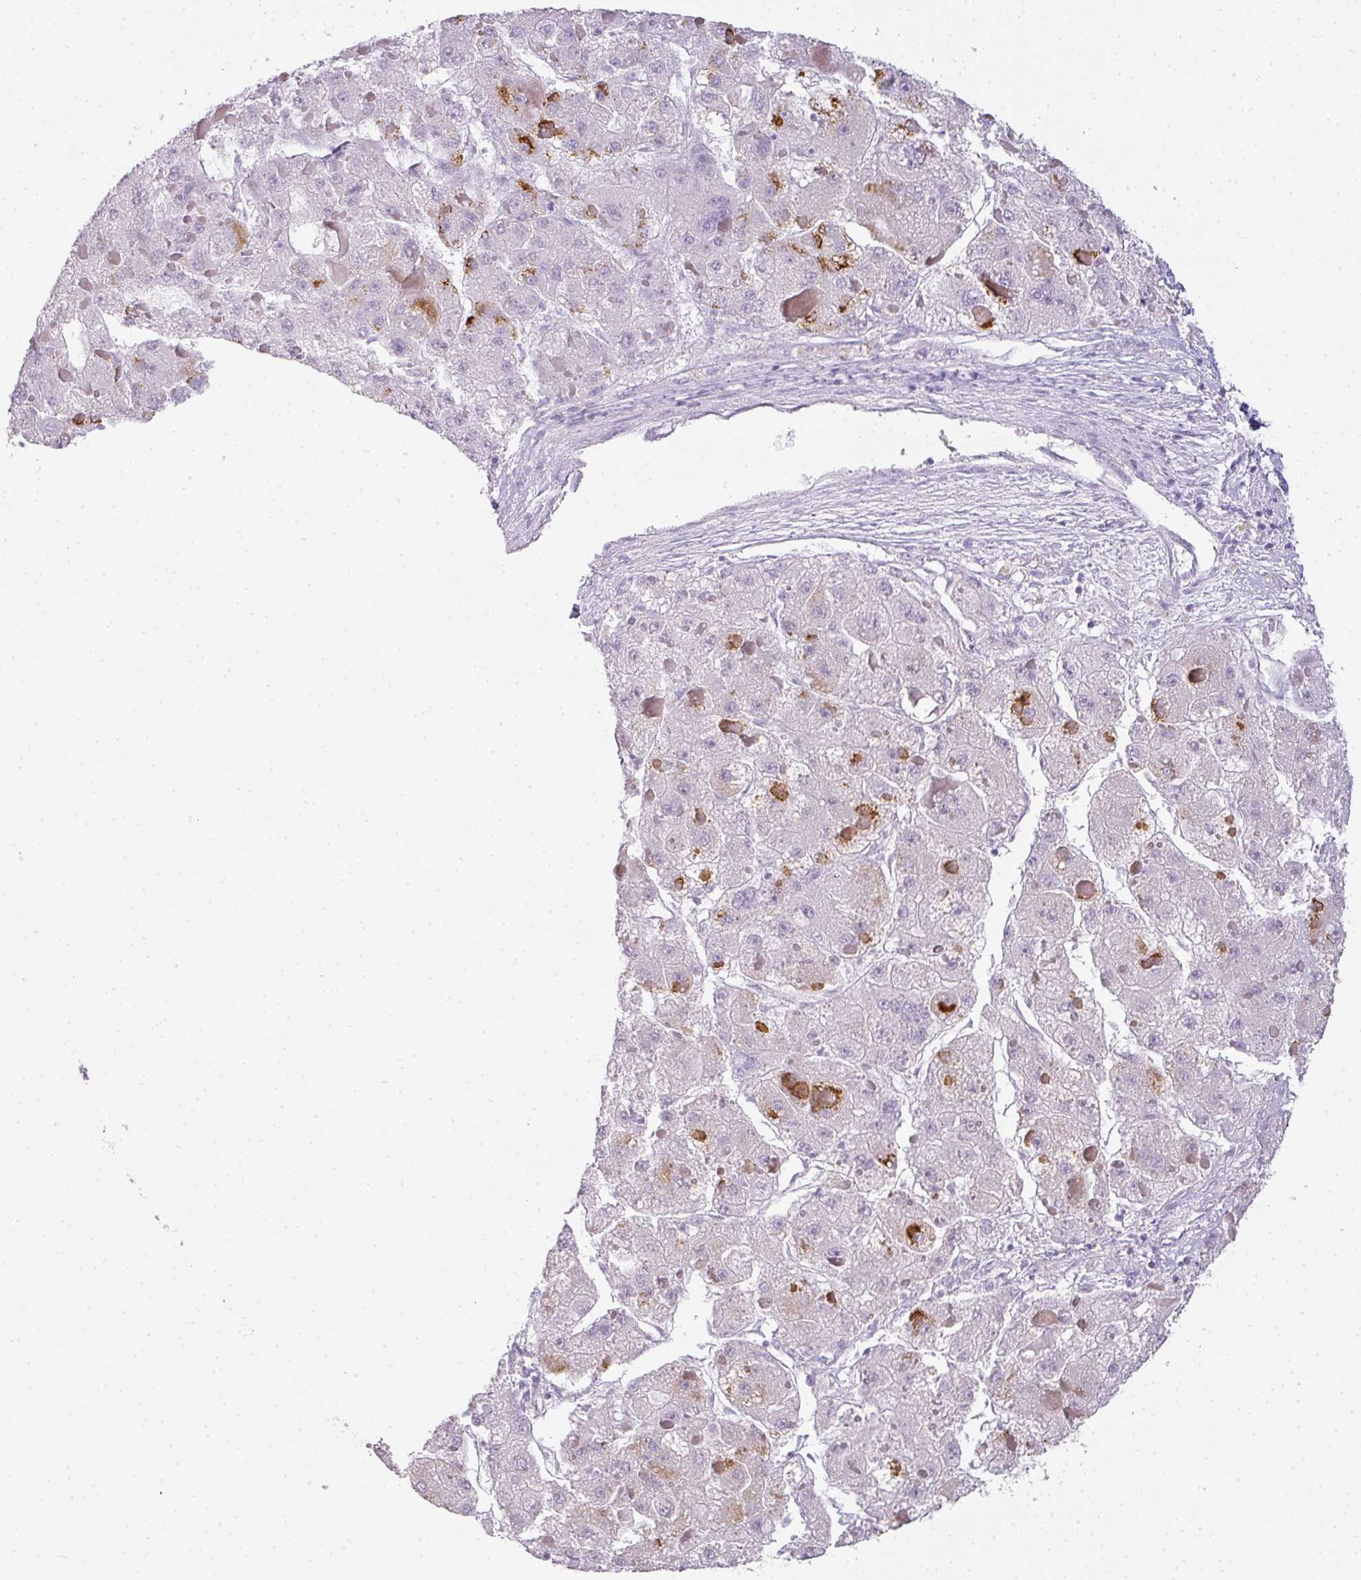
{"staining": {"intensity": "negative", "quantity": "none", "location": "none"}, "tissue": "liver cancer", "cell_type": "Tumor cells", "image_type": "cancer", "snomed": [{"axis": "morphology", "description": "Carcinoma, Hepatocellular, NOS"}, {"axis": "topography", "description": "Liver"}], "caption": "Liver cancer (hepatocellular carcinoma) stained for a protein using IHC reveals no positivity tumor cells.", "gene": "RBMY1F", "patient": {"sex": "female", "age": 73}}